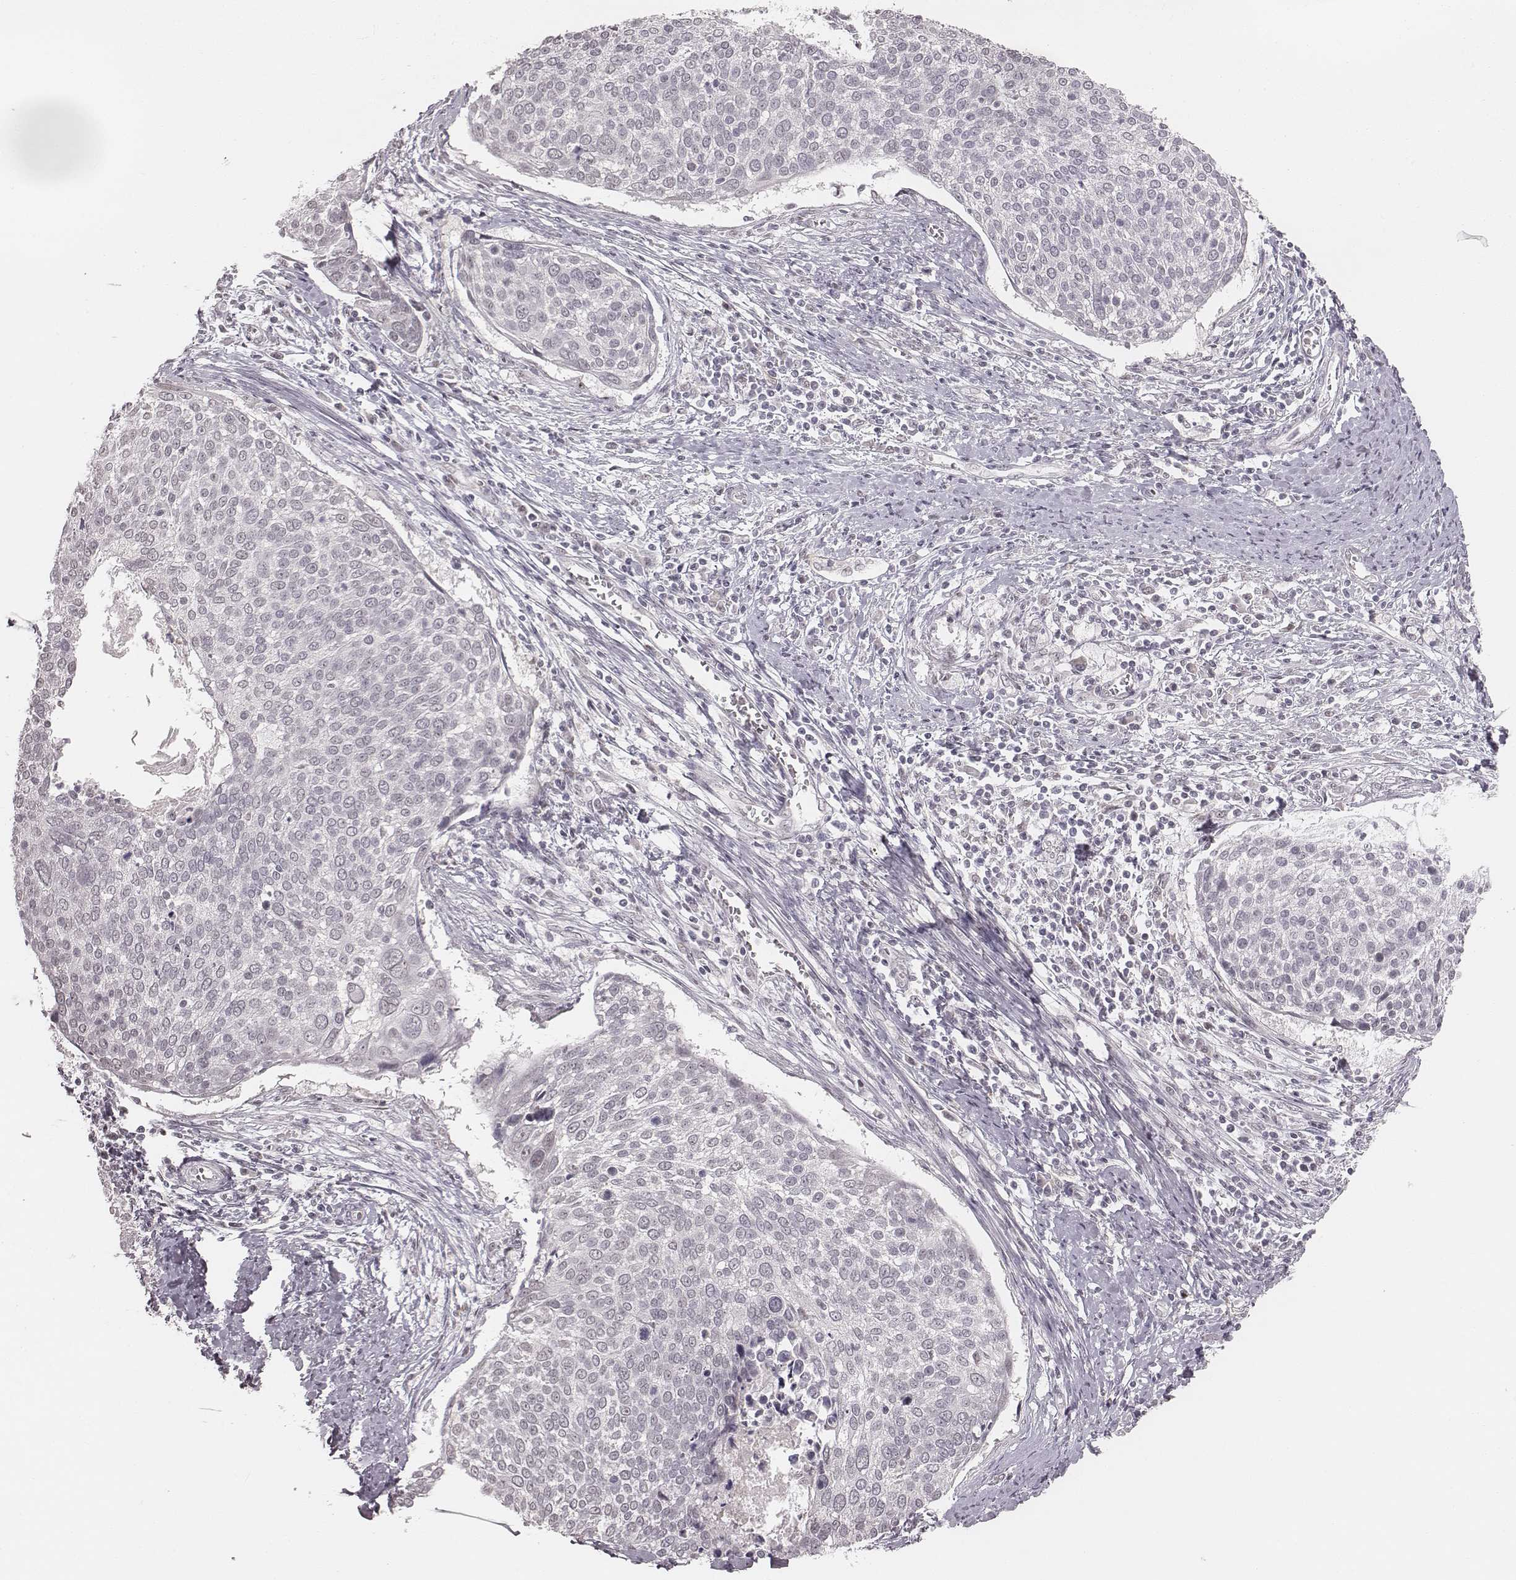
{"staining": {"intensity": "negative", "quantity": "none", "location": "none"}, "tissue": "cervical cancer", "cell_type": "Tumor cells", "image_type": "cancer", "snomed": [{"axis": "morphology", "description": "Squamous cell carcinoma, NOS"}, {"axis": "topography", "description": "Cervix"}], "caption": "Immunohistochemical staining of human cervical squamous cell carcinoma reveals no significant staining in tumor cells. (IHC, brightfield microscopy, high magnification).", "gene": "RPGRIP1", "patient": {"sex": "female", "age": 39}}